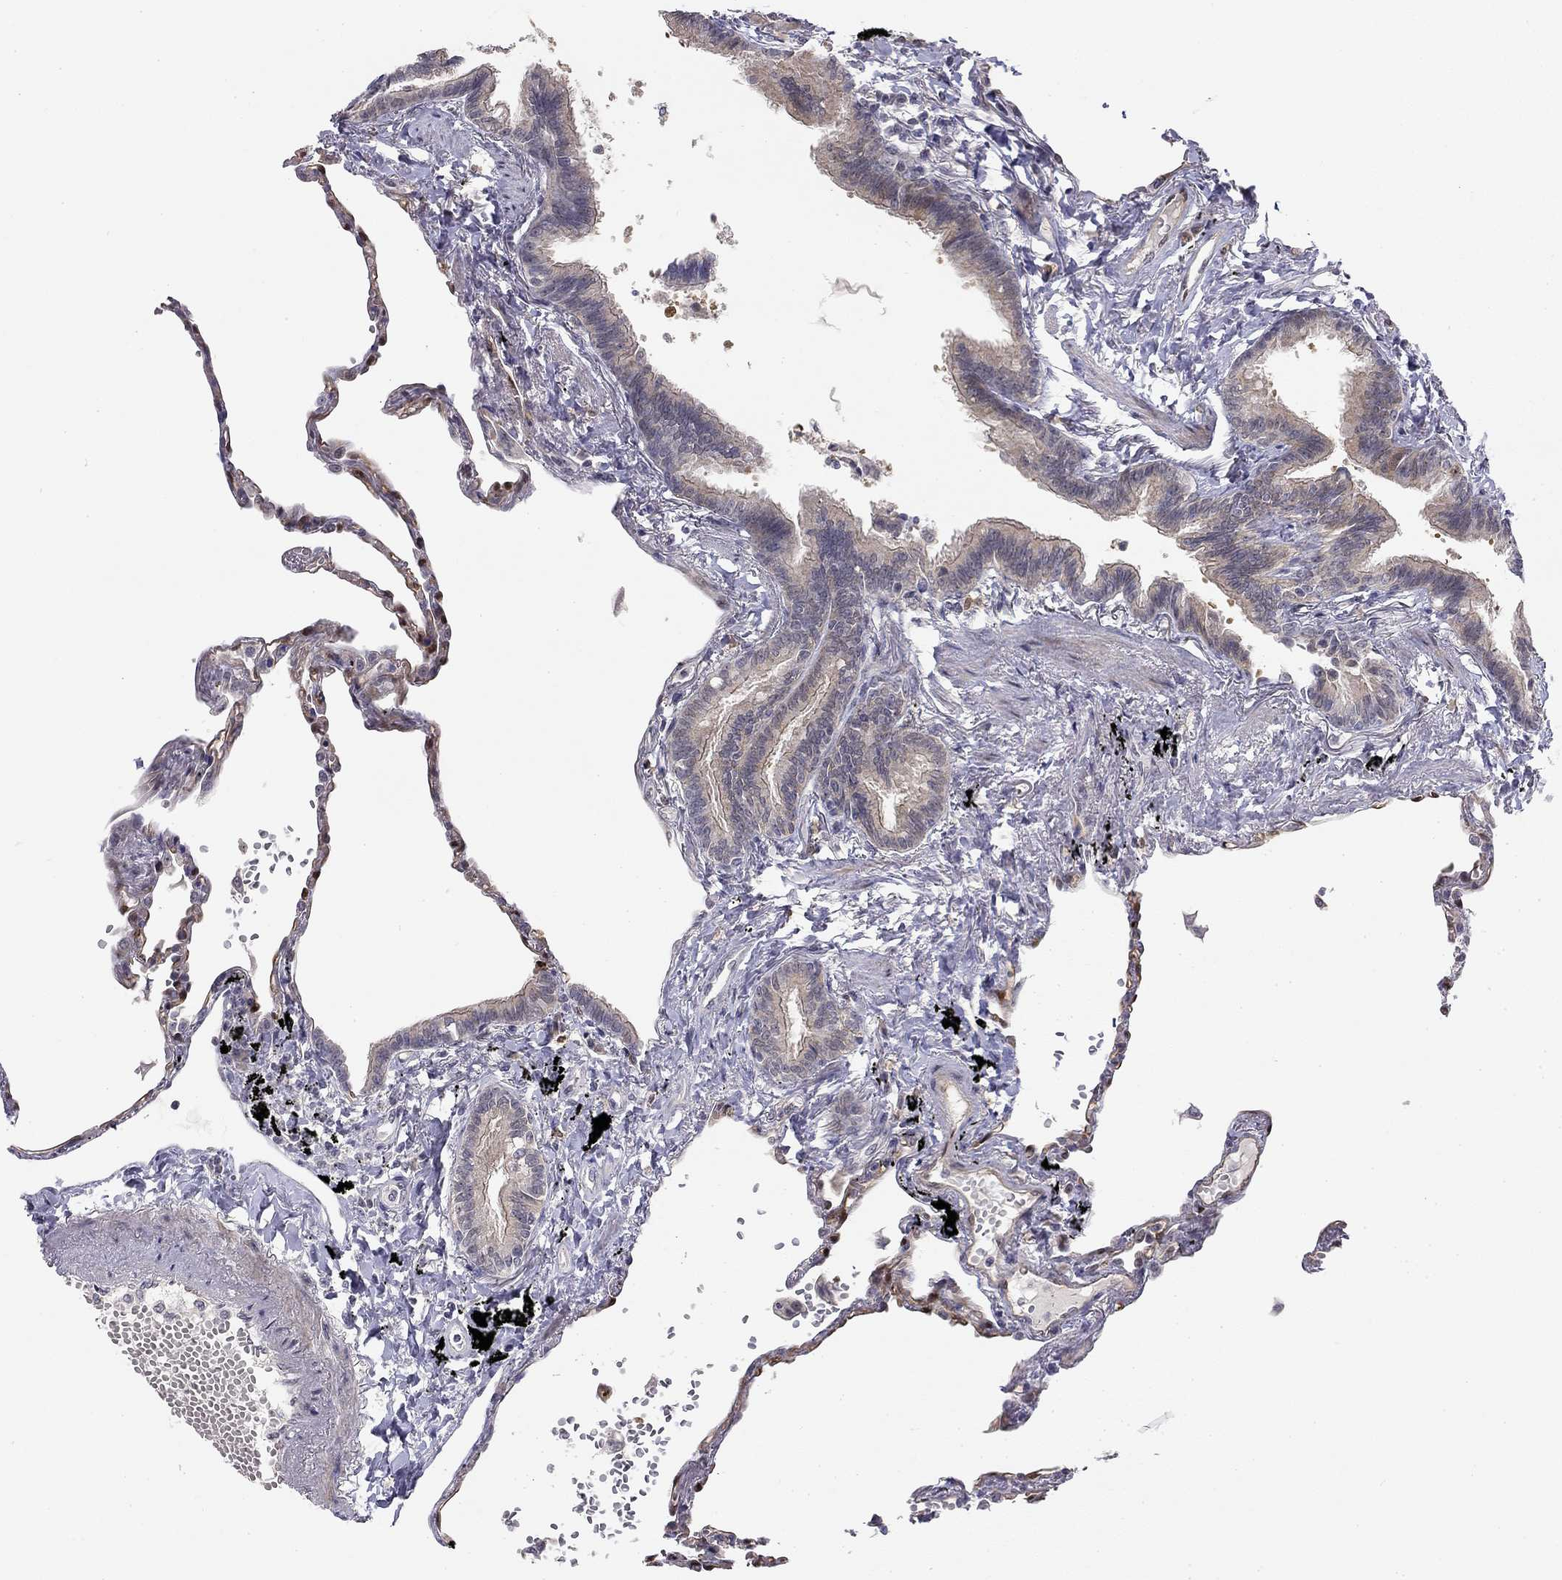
{"staining": {"intensity": "weak", "quantity": "25%-75%", "location": "cytoplasmic/membranous"}, "tissue": "lung", "cell_type": "Alveolar cells", "image_type": "normal", "snomed": [{"axis": "morphology", "description": "Normal tissue, NOS"}, {"axis": "topography", "description": "Lung"}], "caption": "Lung stained with immunohistochemistry (IHC) shows weak cytoplasmic/membranous expression in approximately 25%-75% of alveolar cells.", "gene": "STXBP6", "patient": {"sex": "male", "age": 78}}